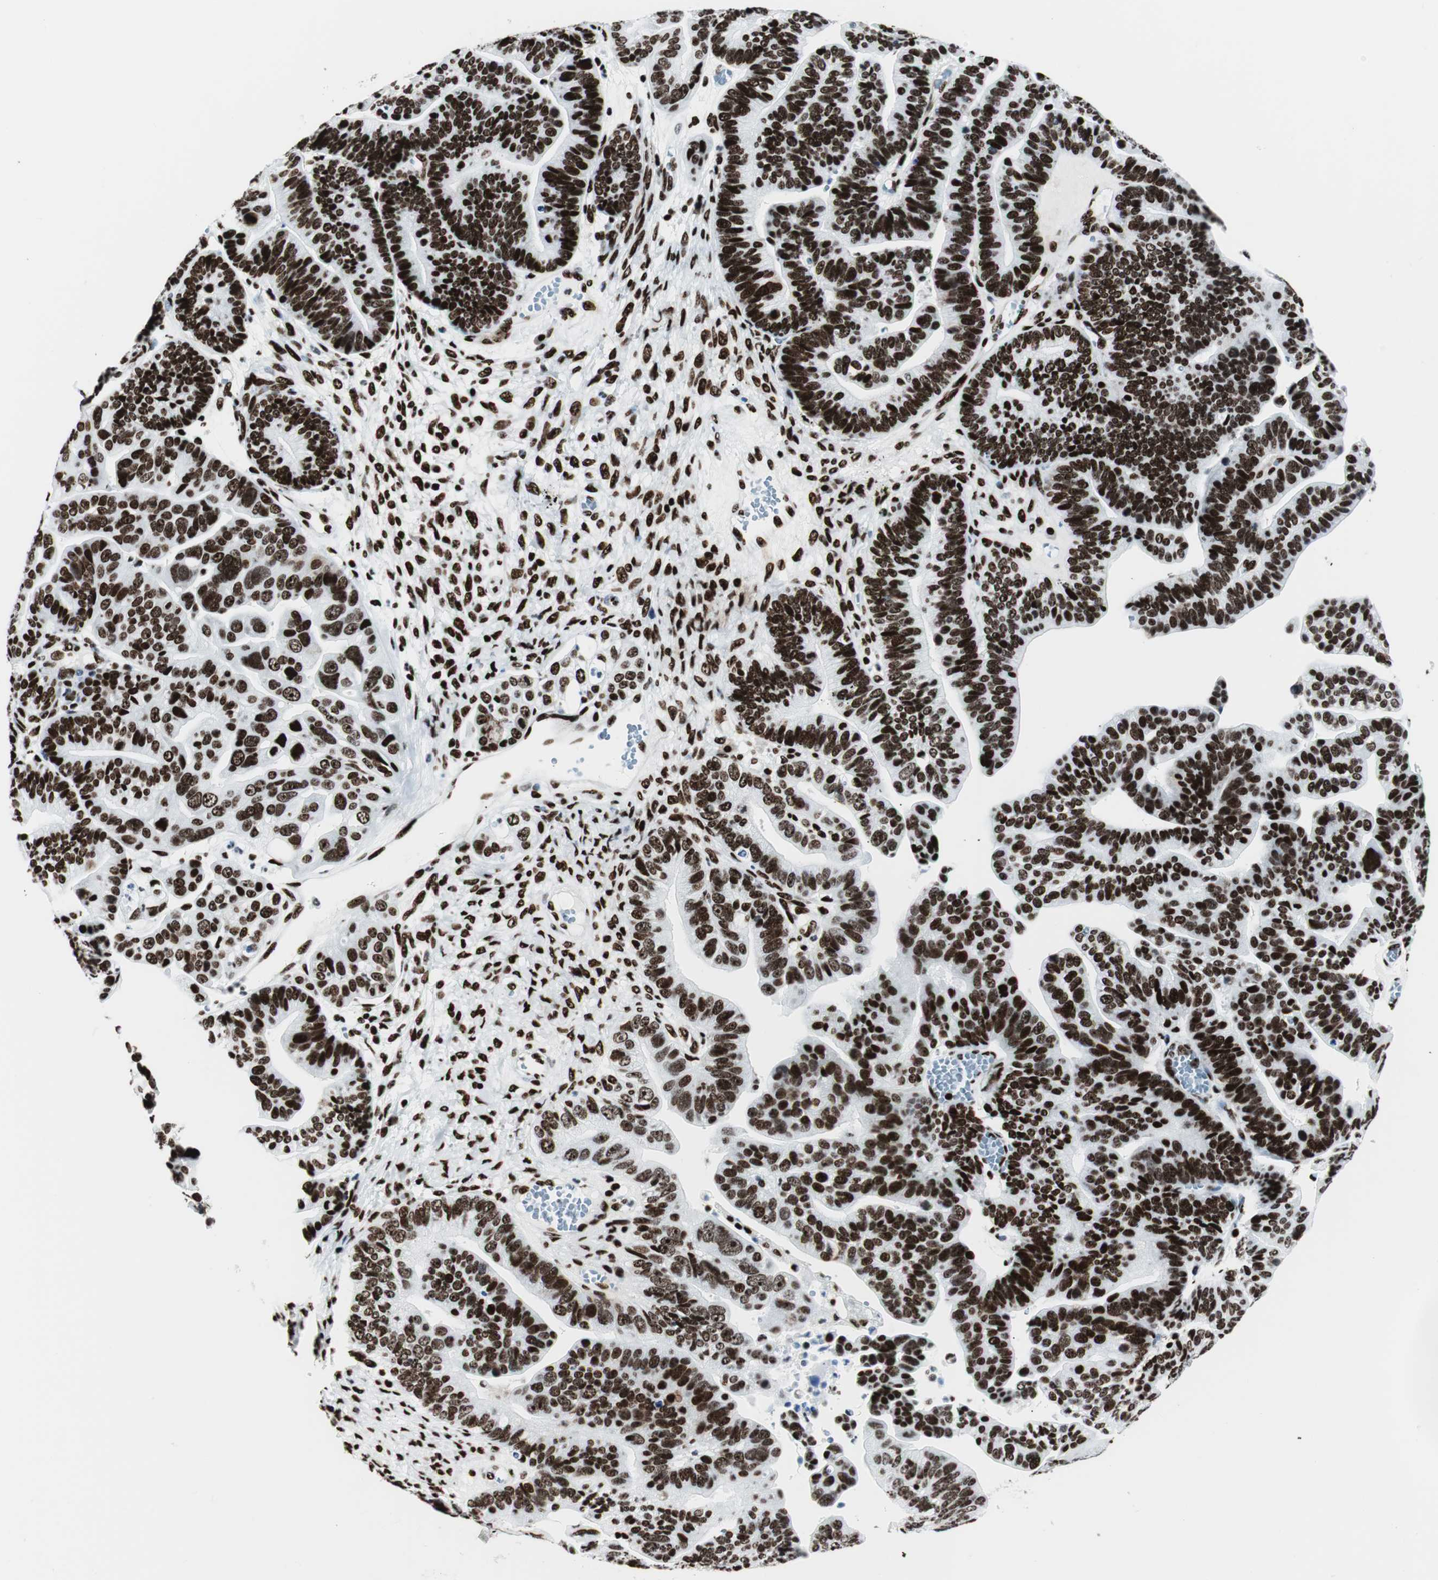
{"staining": {"intensity": "strong", "quantity": ">75%", "location": "nuclear"}, "tissue": "ovarian cancer", "cell_type": "Tumor cells", "image_type": "cancer", "snomed": [{"axis": "morphology", "description": "Cystadenocarcinoma, serous, NOS"}, {"axis": "topography", "description": "Ovary"}], "caption": "Tumor cells display strong nuclear positivity in about >75% of cells in ovarian serous cystadenocarcinoma.", "gene": "NCL", "patient": {"sex": "female", "age": 56}}